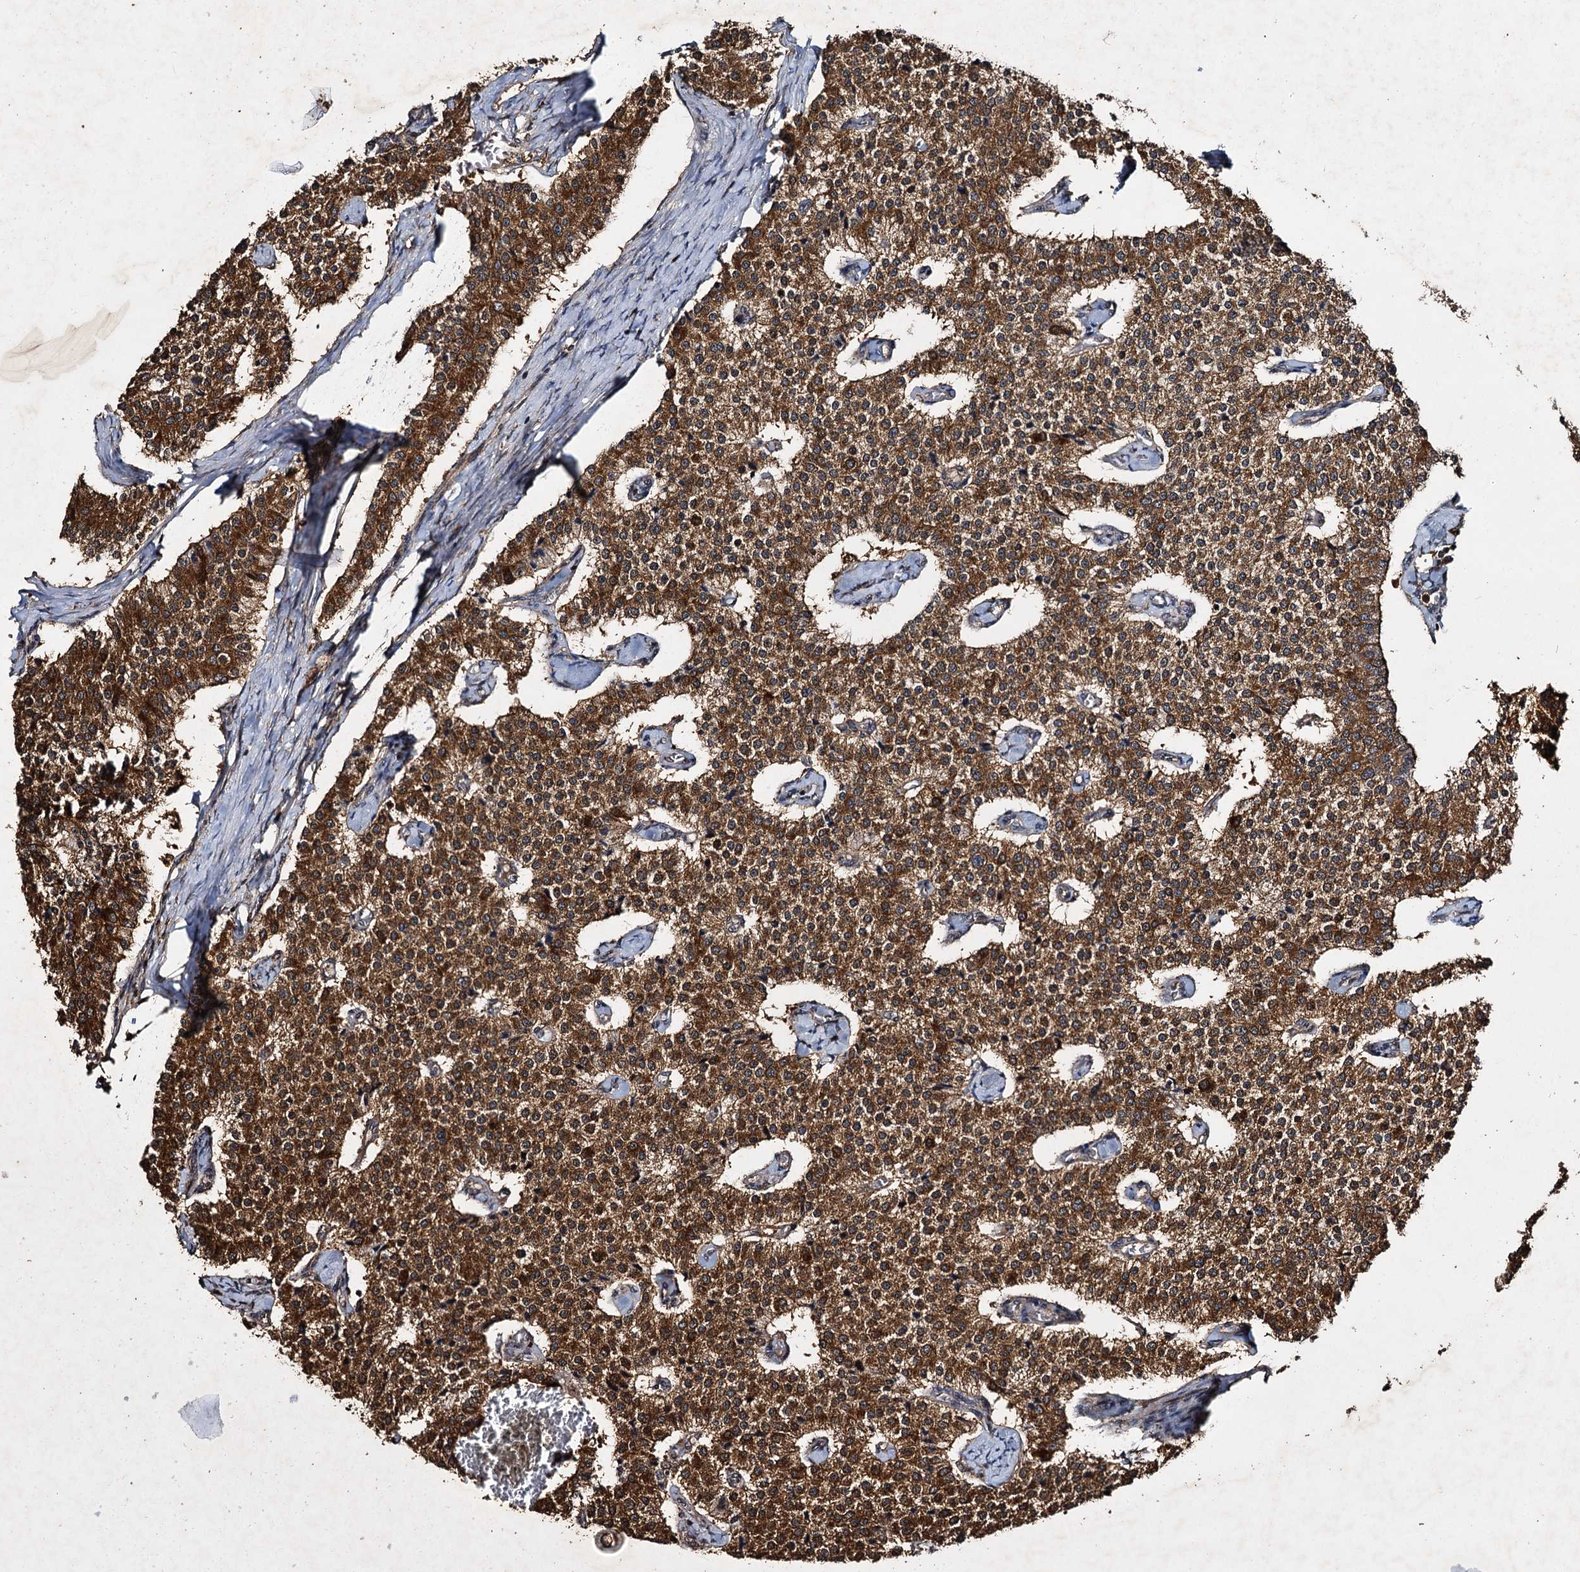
{"staining": {"intensity": "strong", "quantity": ">75%", "location": "cytoplasmic/membranous"}, "tissue": "carcinoid", "cell_type": "Tumor cells", "image_type": "cancer", "snomed": [{"axis": "morphology", "description": "Carcinoid, malignant, NOS"}, {"axis": "topography", "description": "Colon"}], "caption": "Immunohistochemistry (IHC) micrograph of carcinoid (malignant) stained for a protein (brown), which displays high levels of strong cytoplasmic/membranous expression in about >75% of tumor cells.", "gene": "SLC46A3", "patient": {"sex": "female", "age": 52}}